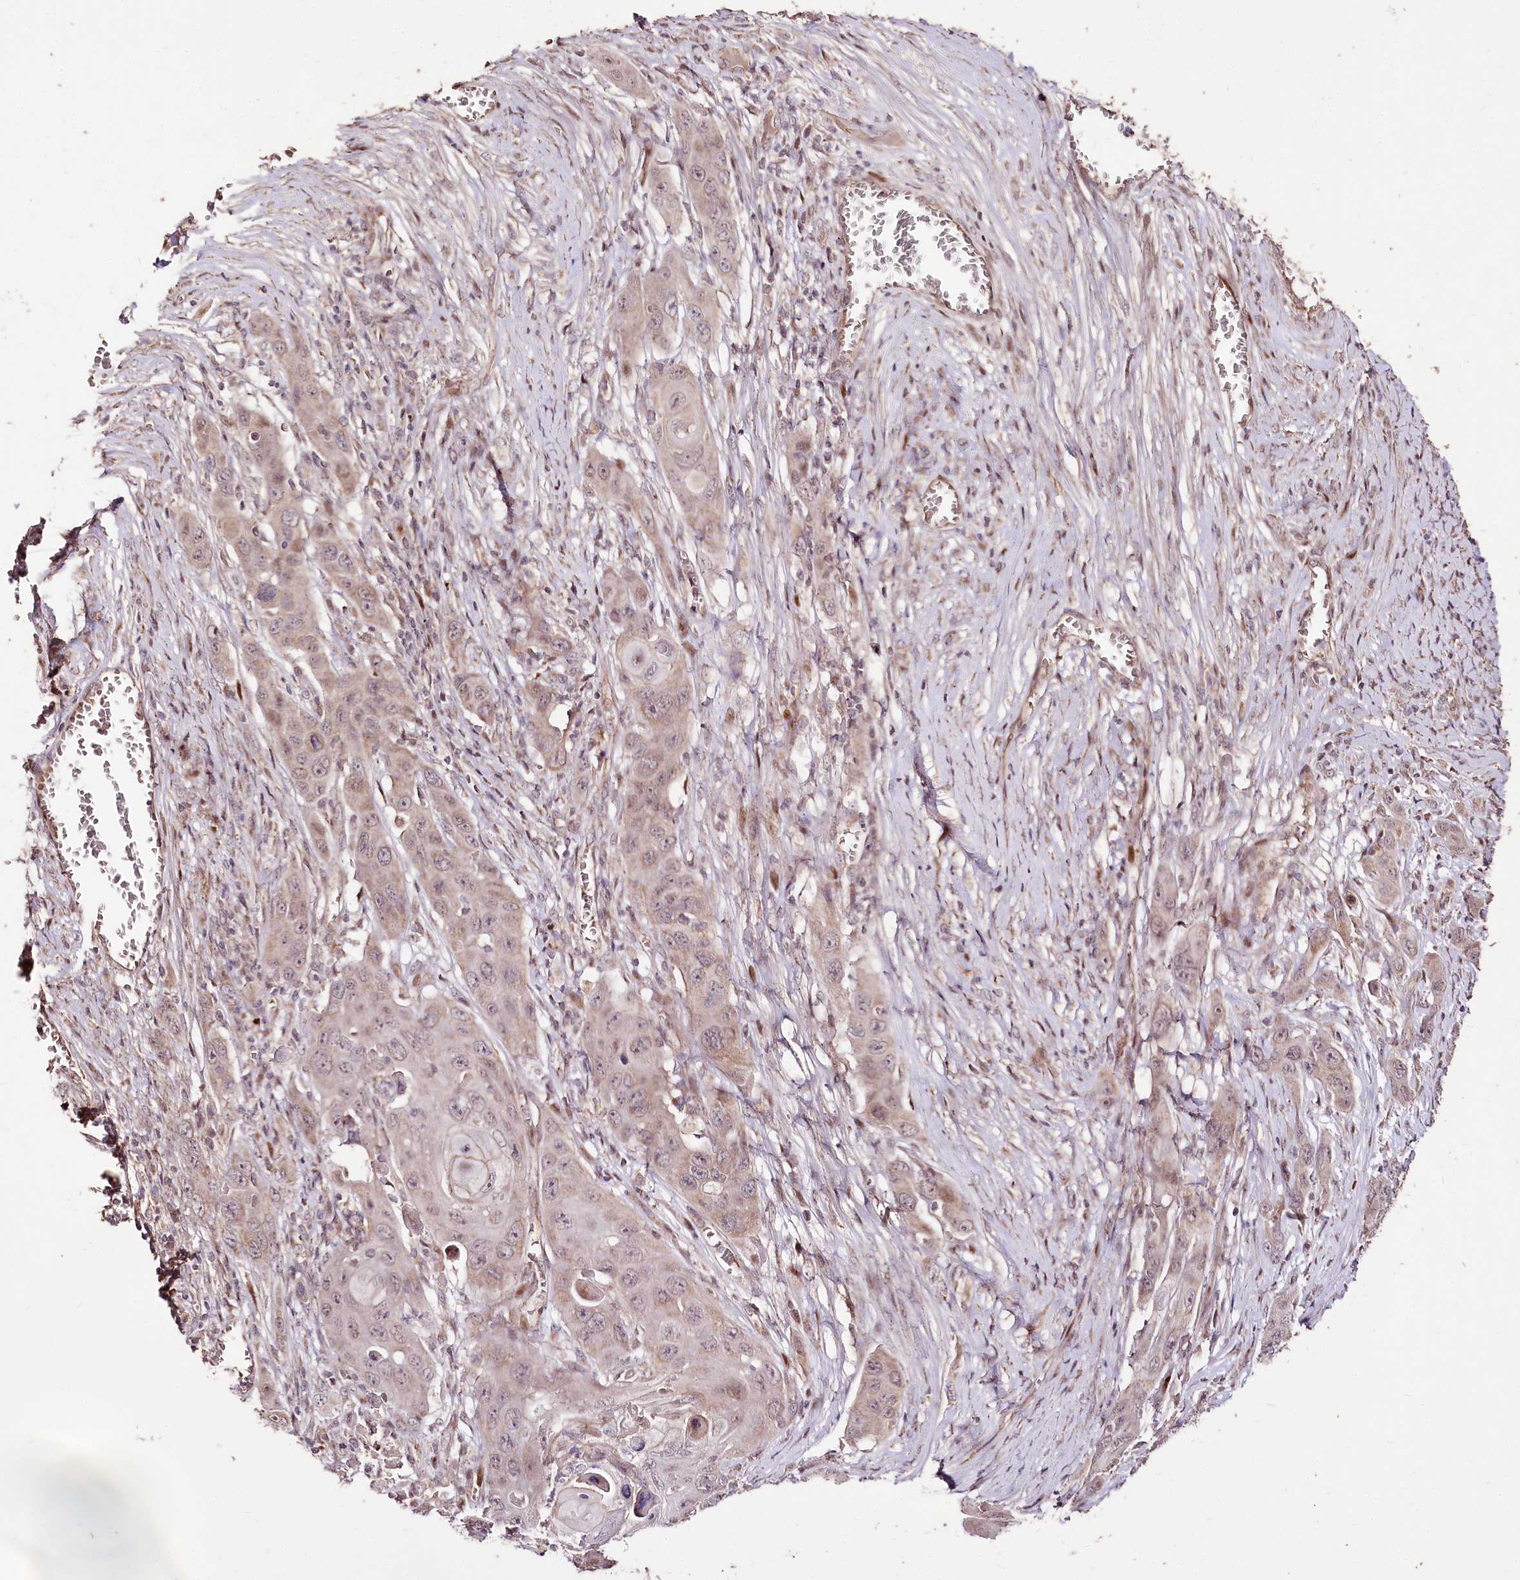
{"staining": {"intensity": "weak", "quantity": "<25%", "location": "cytoplasmic/membranous"}, "tissue": "skin cancer", "cell_type": "Tumor cells", "image_type": "cancer", "snomed": [{"axis": "morphology", "description": "Squamous cell carcinoma, NOS"}, {"axis": "topography", "description": "Skin"}], "caption": "Micrograph shows no protein expression in tumor cells of skin cancer (squamous cell carcinoma) tissue.", "gene": "CARD19", "patient": {"sex": "male", "age": 55}}